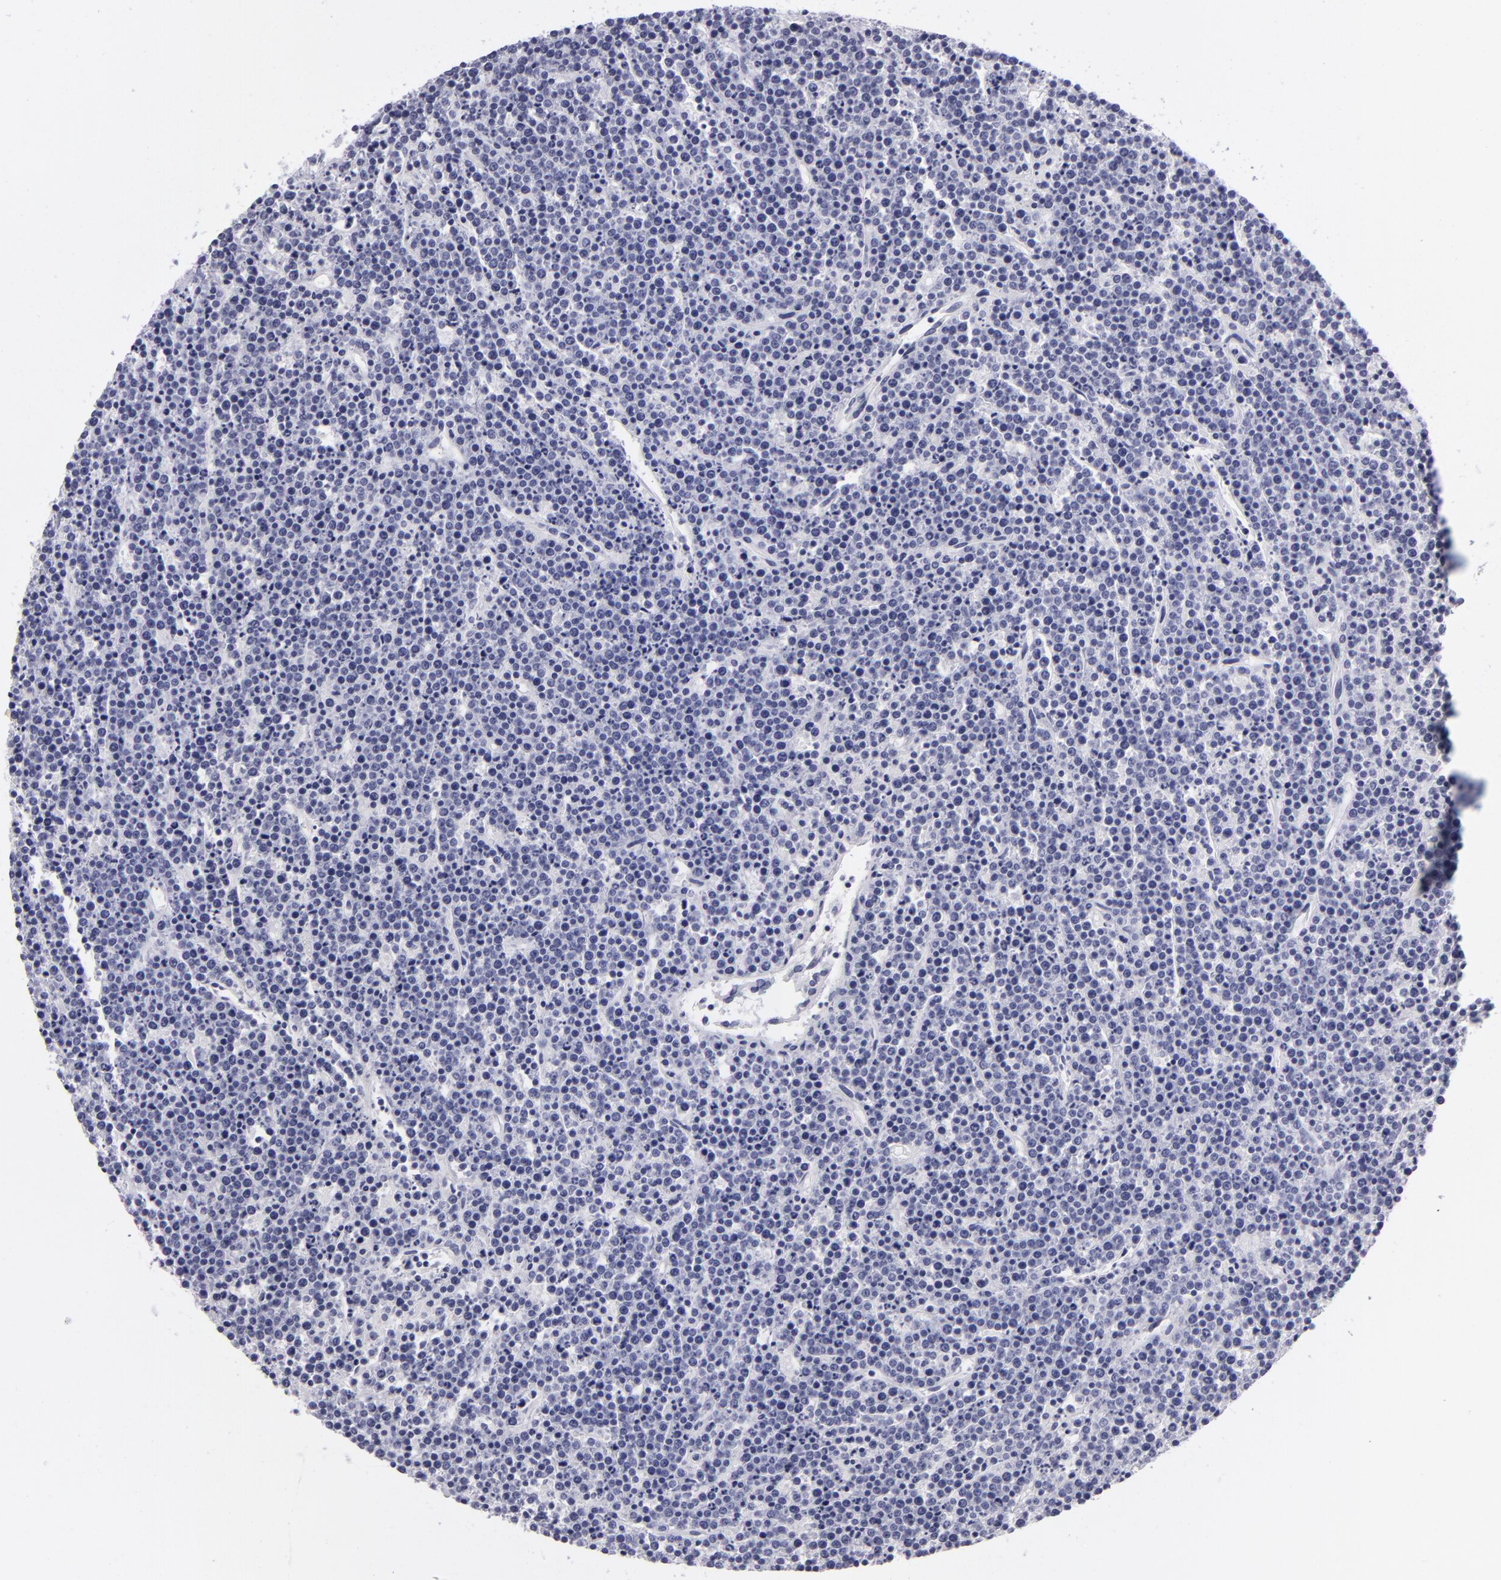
{"staining": {"intensity": "negative", "quantity": "none", "location": "none"}, "tissue": "lymphoma", "cell_type": "Tumor cells", "image_type": "cancer", "snomed": [{"axis": "morphology", "description": "Malignant lymphoma, non-Hodgkin's type, High grade"}, {"axis": "topography", "description": "Ovary"}], "caption": "Immunohistochemical staining of human lymphoma shows no significant staining in tumor cells.", "gene": "VIL1", "patient": {"sex": "female", "age": 56}}